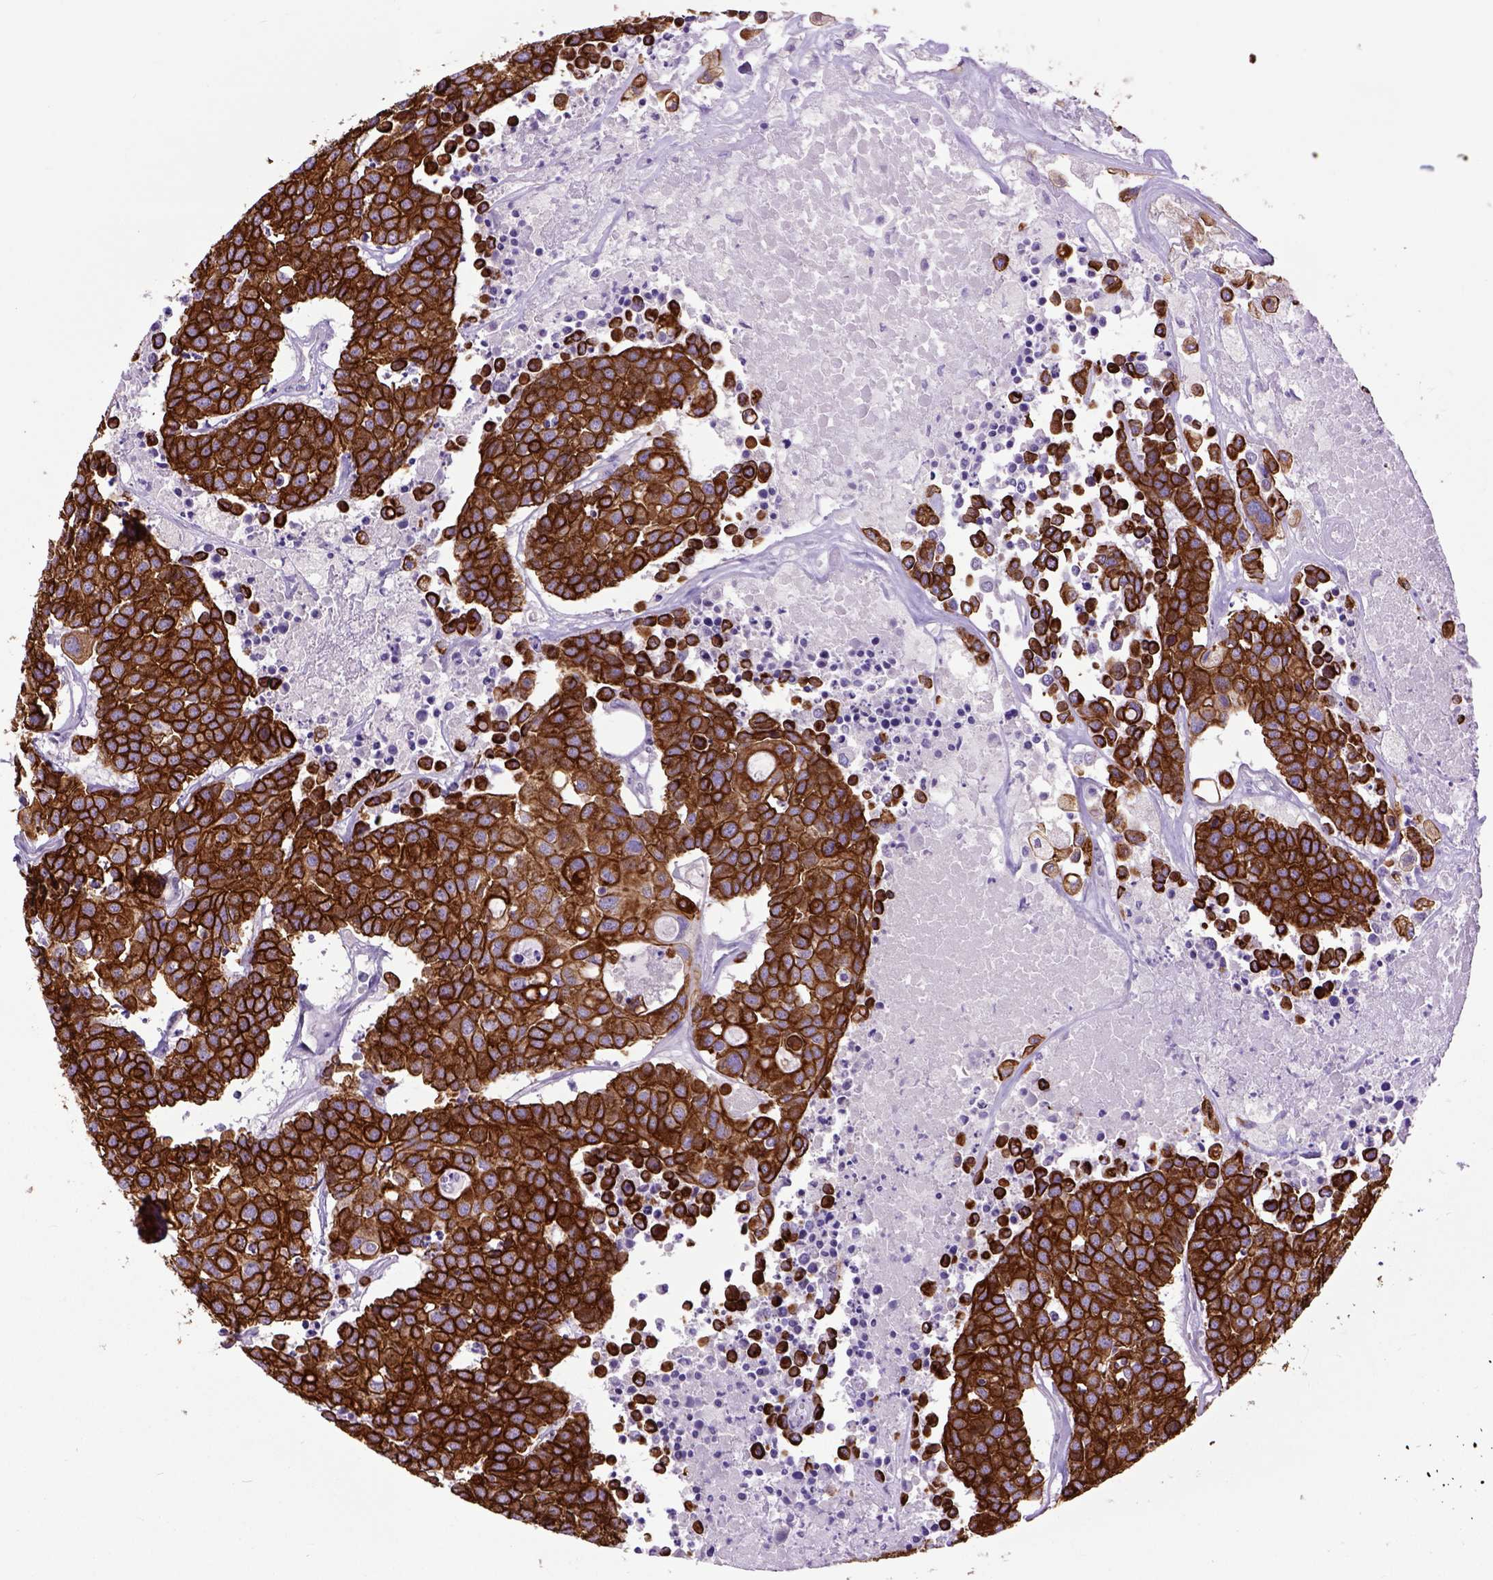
{"staining": {"intensity": "strong", "quantity": ">75%", "location": "cytoplasmic/membranous"}, "tissue": "carcinoid", "cell_type": "Tumor cells", "image_type": "cancer", "snomed": [{"axis": "morphology", "description": "Carcinoid, malignant, NOS"}, {"axis": "topography", "description": "Colon"}], "caption": "The image exhibits staining of carcinoid, revealing strong cytoplasmic/membranous protein staining (brown color) within tumor cells.", "gene": "RAB25", "patient": {"sex": "male", "age": 81}}